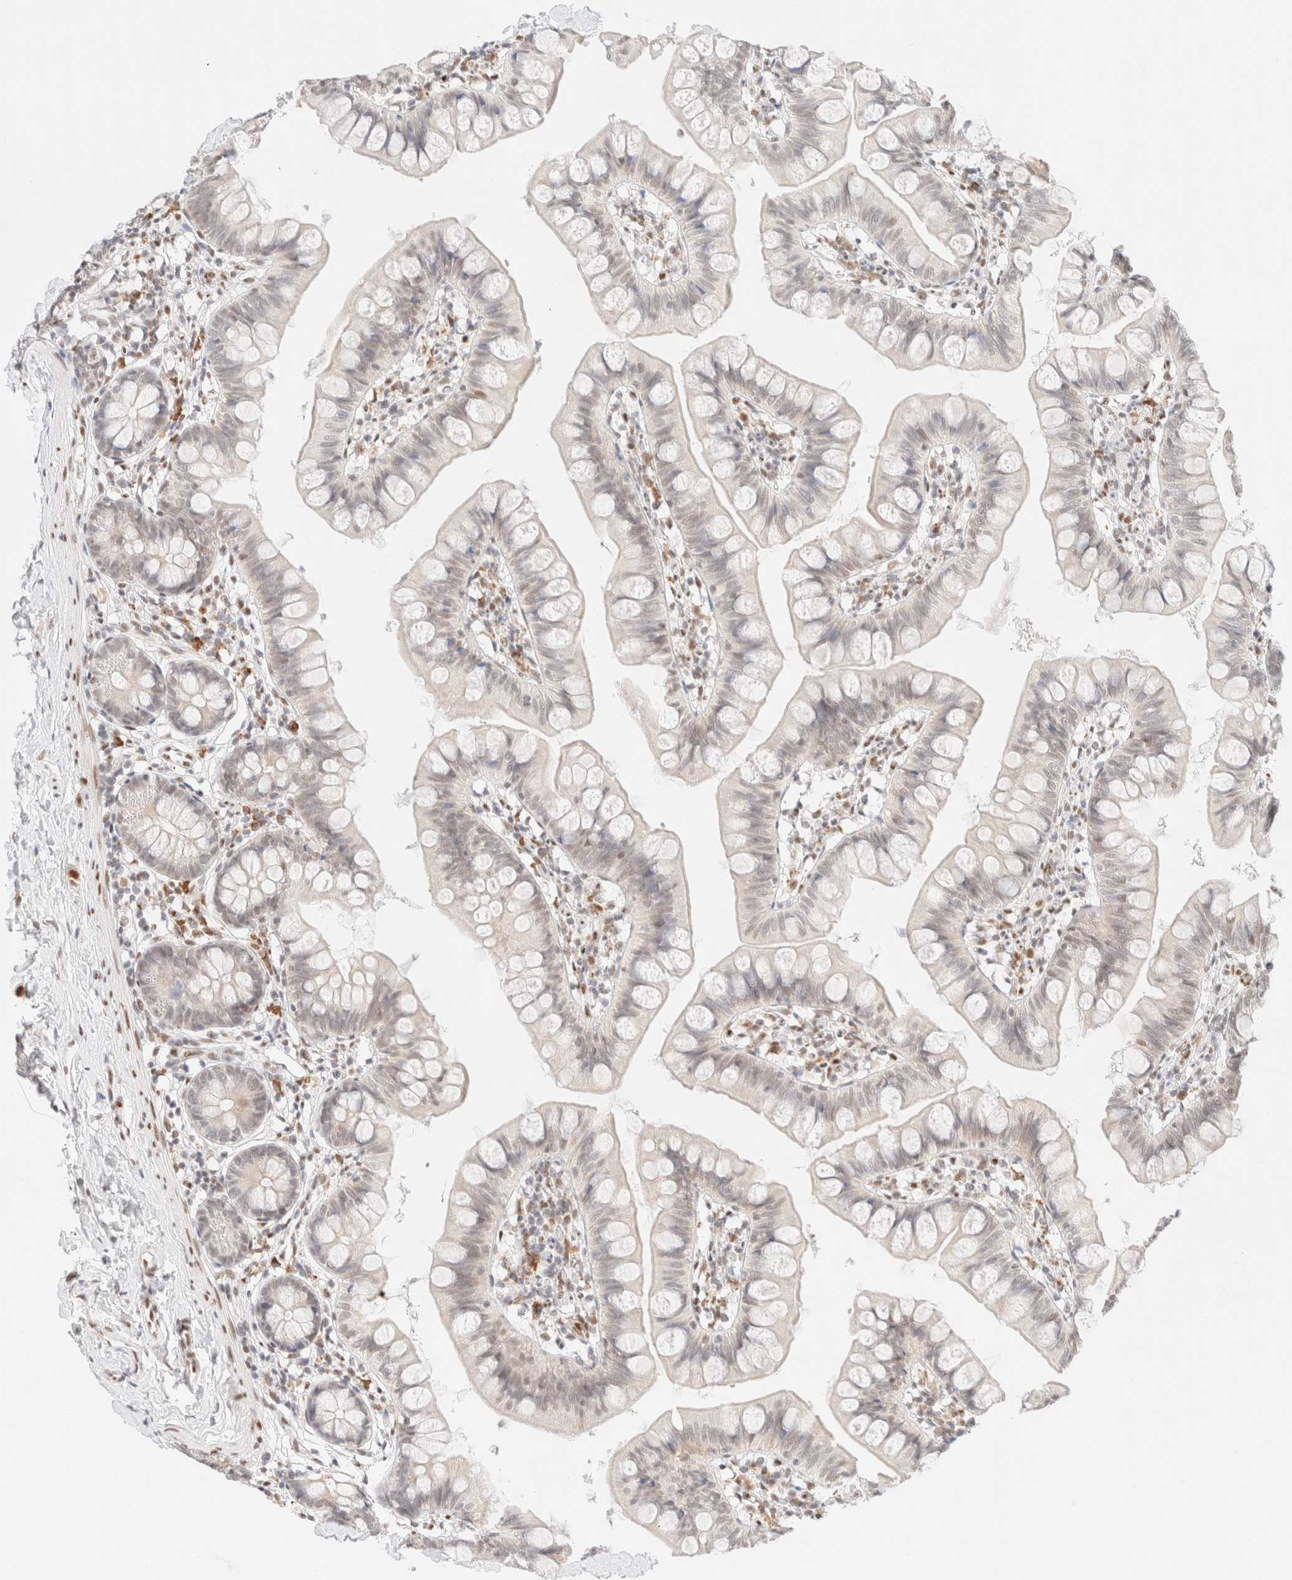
{"staining": {"intensity": "moderate", "quantity": "25%-75%", "location": "nuclear"}, "tissue": "small intestine", "cell_type": "Glandular cells", "image_type": "normal", "snomed": [{"axis": "morphology", "description": "Normal tissue, NOS"}, {"axis": "topography", "description": "Small intestine"}], "caption": "Protein staining exhibits moderate nuclear staining in approximately 25%-75% of glandular cells in normal small intestine. (IHC, brightfield microscopy, high magnification).", "gene": "CIC", "patient": {"sex": "male", "age": 7}}